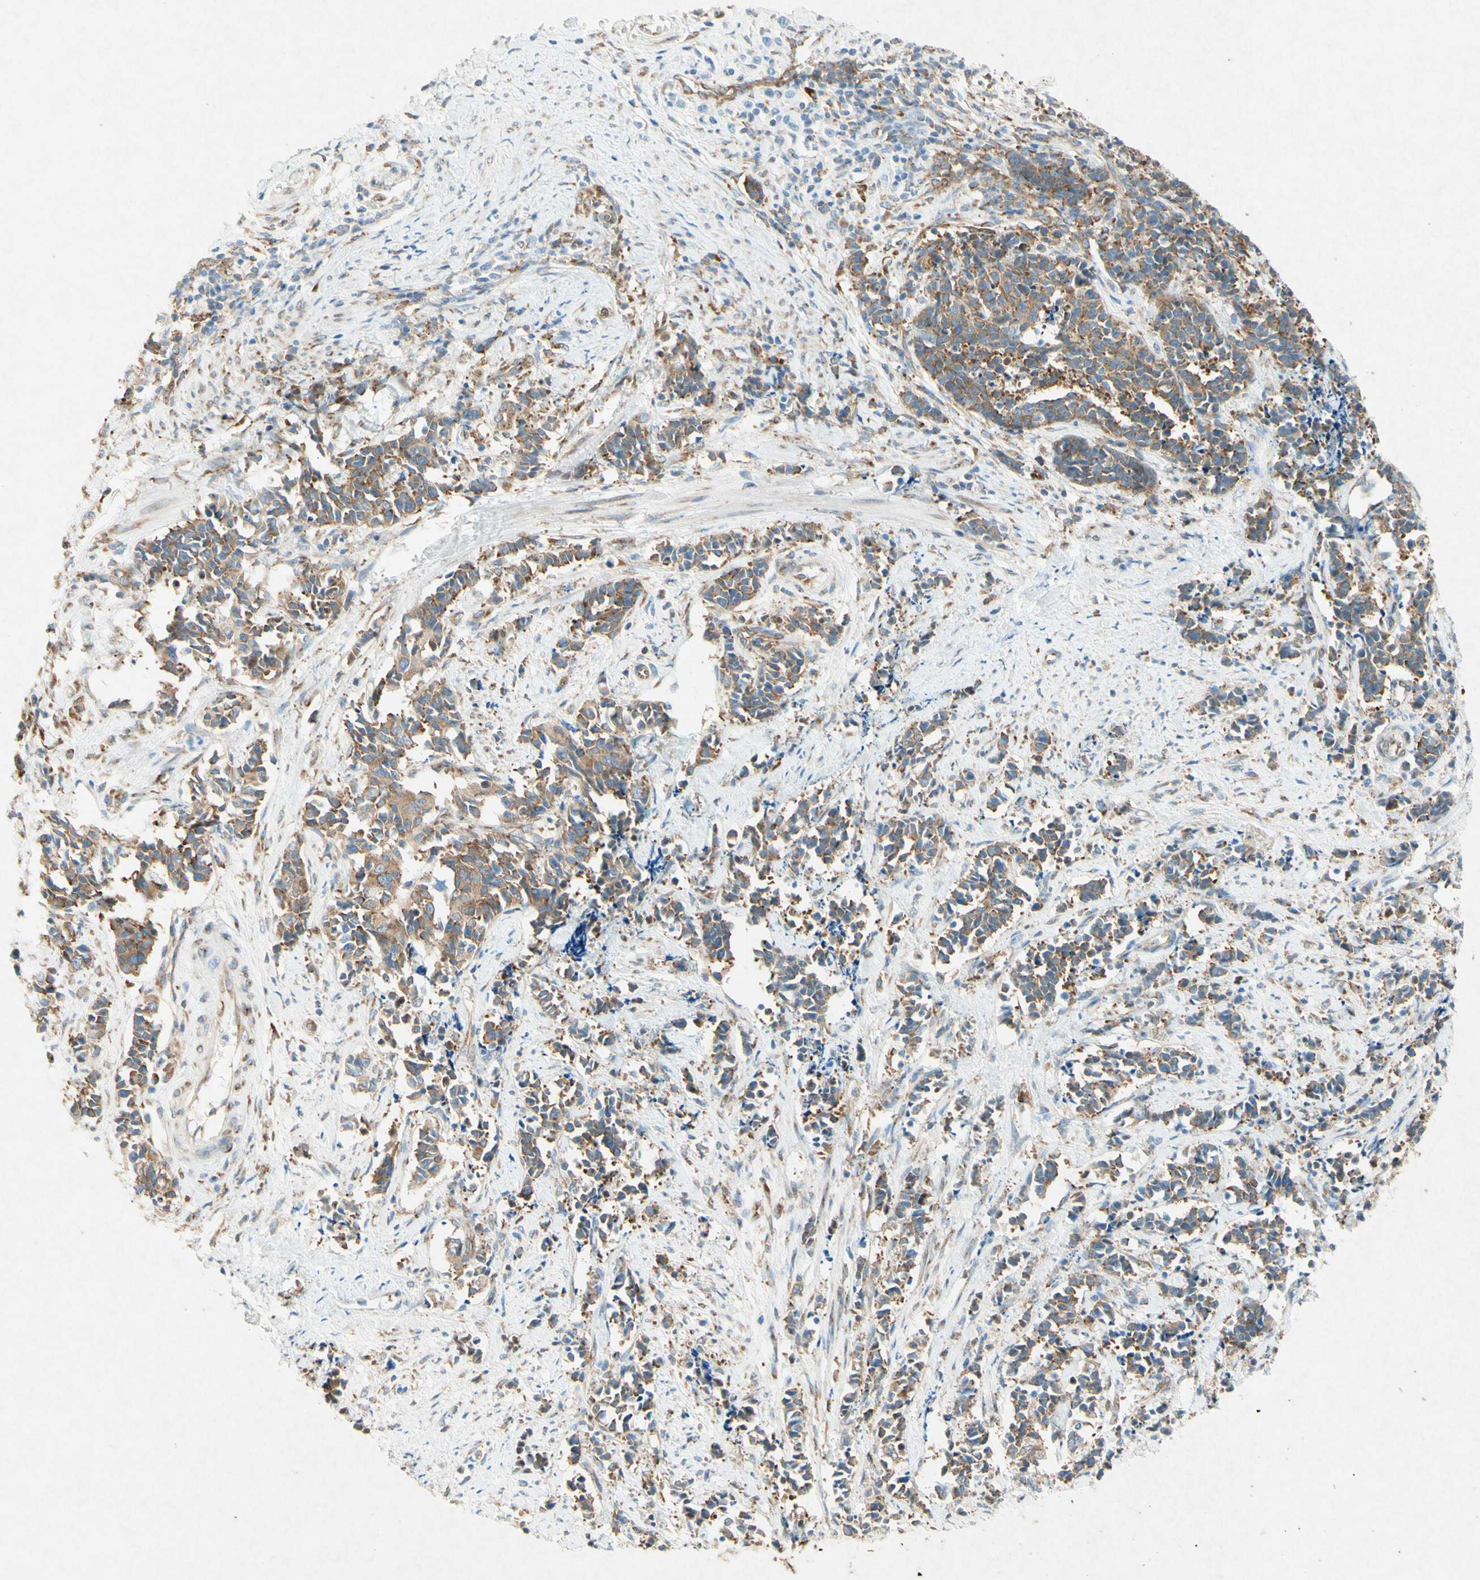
{"staining": {"intensity": "moderate", "quantity": "25%-75%", "location": "cytoplasmic/membranous"}, "tissue": "cervical cancer", "cell_type": "Tumor cells", "image_type": "cancer", "snomed": [{"axis": "morphology", "description": "Normal tissue, NOS"}, {"axis": "morphology", "description": "Squamous cell carcinoma, NOS"}, {"axis": "topography", "description": "Cervix"}], "caption": "This photomicrograph demonstrates immunohistochemistry staining of human squamous cell carcinoma (cervical), with medium moderate cytoplasmic/membranous staining in about 25%-75% of tumor cells.", "gene": "PABPC1", "patient": {"sex": "female", "age": 35}}